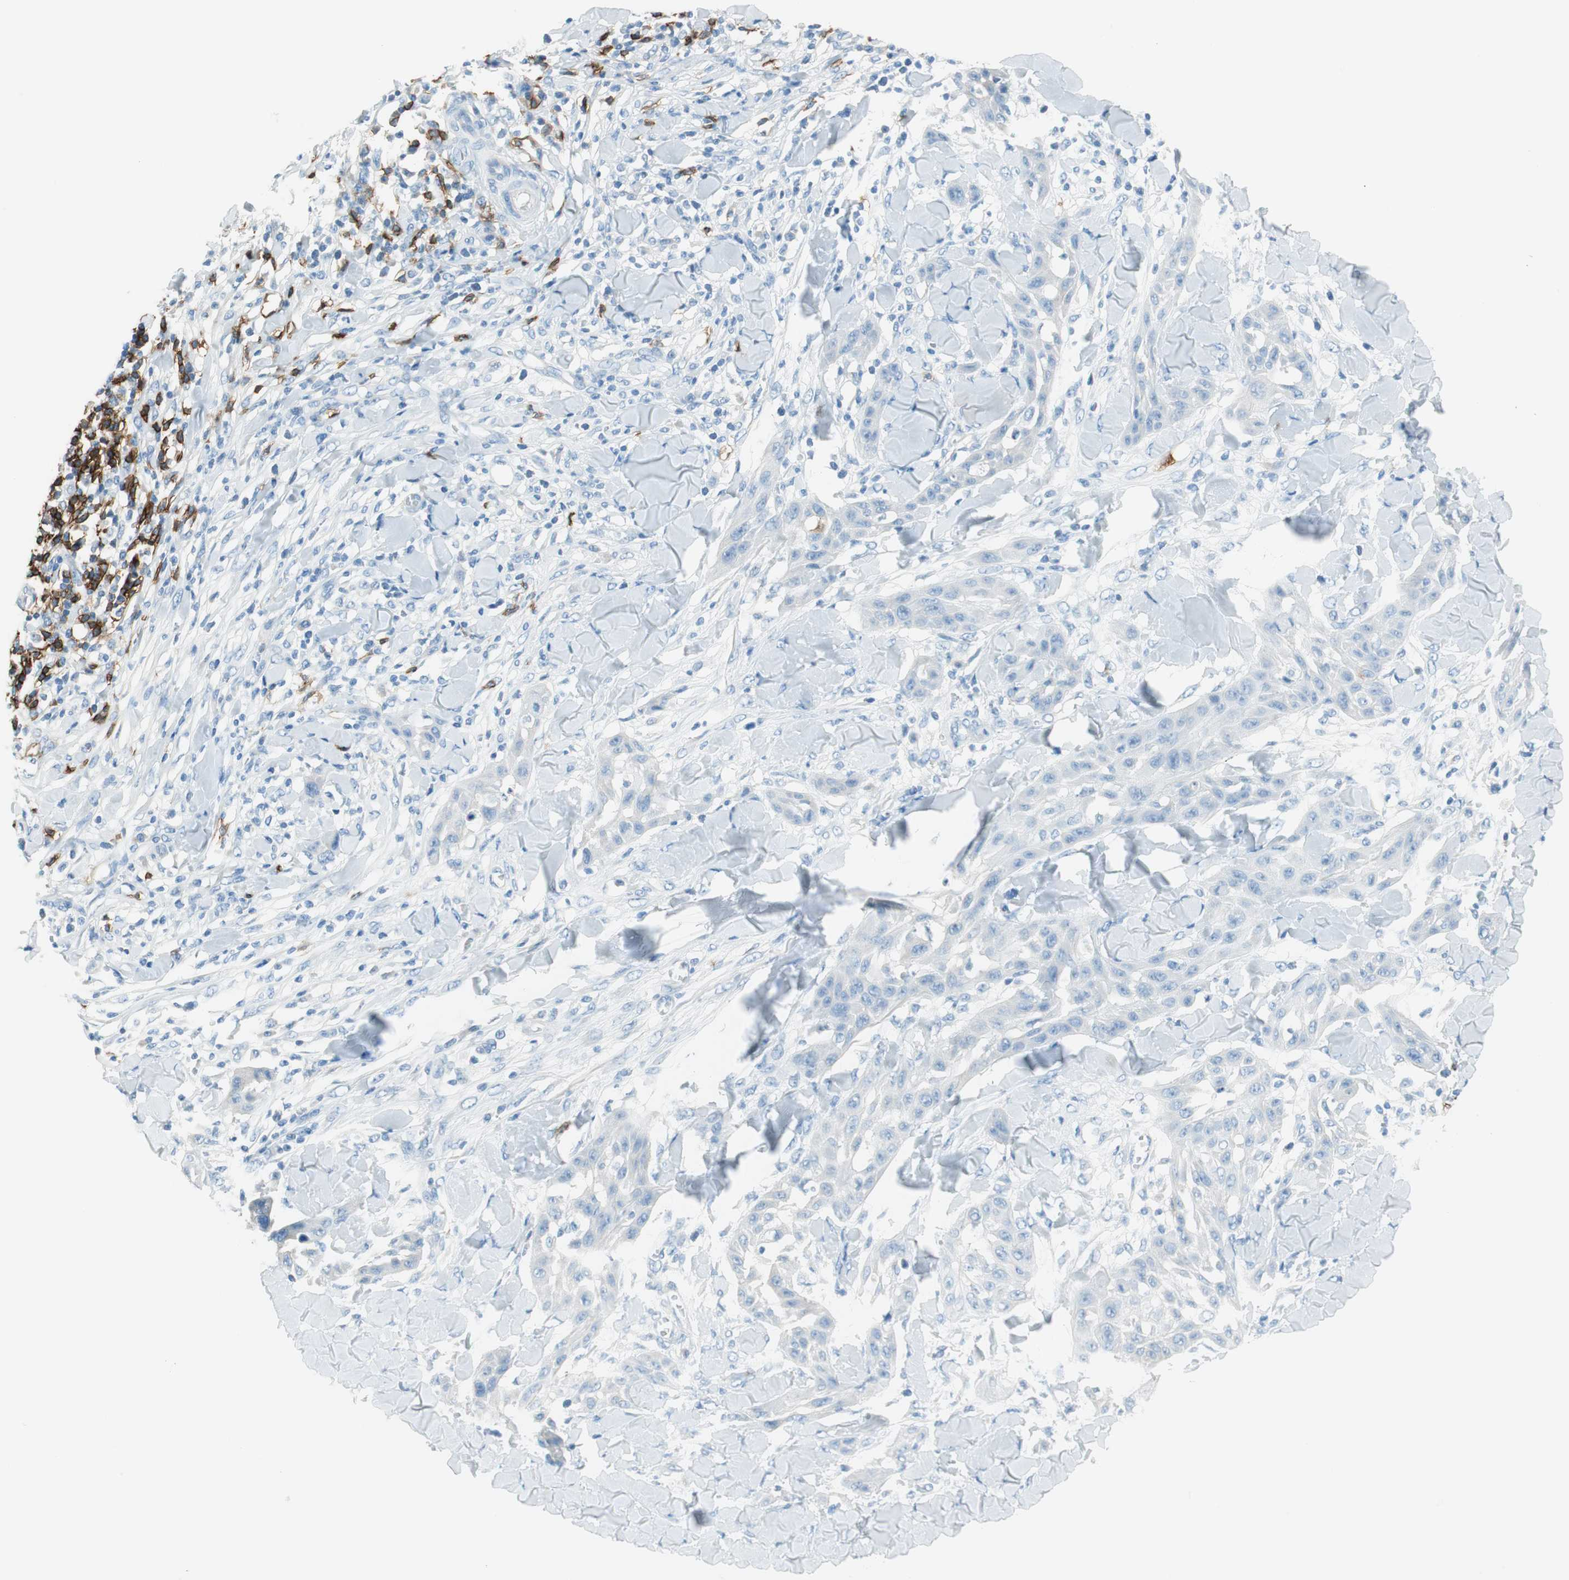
{"staining": {"intensity": "negative", "quantity": "none", "location": "none"}, "tissue": "skin cancer", "cell_type": "Tumor cells", "image_type": "cancer", "snomed": [{"axis": "morphology", "description": "Squamous cell carcinoma, NOS"}, {"axis": "topography", "description": "Skin"}], "caption": "IHC of skin squamous cell carcinoma shows no expression in tumor cells.", "gene": "TNFRSF13C", "patient": {"sex": "male", "age": 24}}